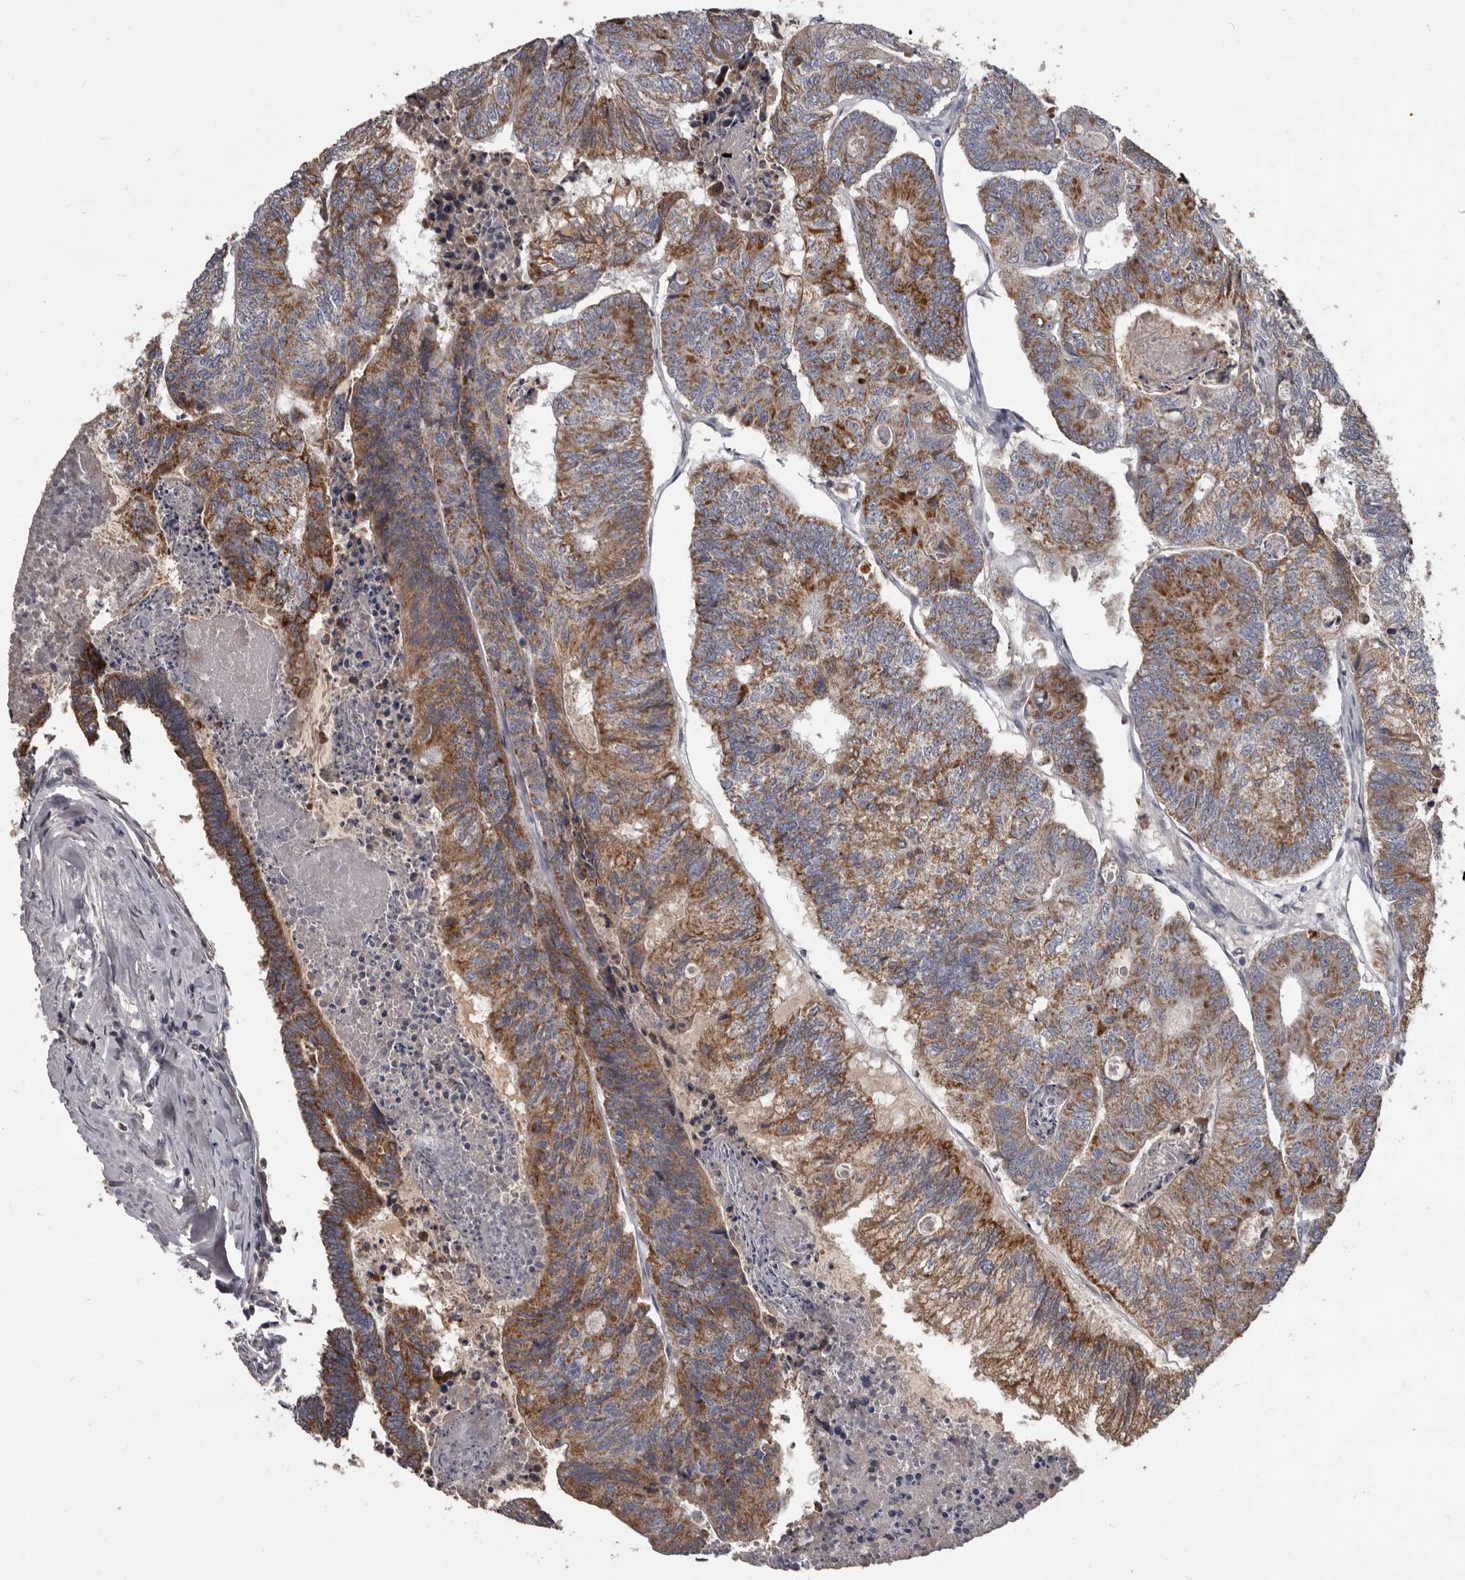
{"staining": {"intensity": "strong", "quantity": ">75%", "location": "cytoplasmic/membranous"}, "tissue": "colorectal cancer", "cell_type": "Tumor cells", "image_type": "cancer", "snomed": [{"axis": "morphology", "description": "Adenocarcinoma, NOS"}, {"axis": "topography", "description": "Colon"}], "caption": "High-magnification brightfield microscopy of colorectal adenocarcinoma stained with DAB (brown) and counterstained with hematoxylin (blue). tumor cells exhibit strong cytoplasmic/membranous expression is identified in approximately>75% of cells.", "gene": "ALDH5A1", "patient": {"sex": "female", "age": 67}}